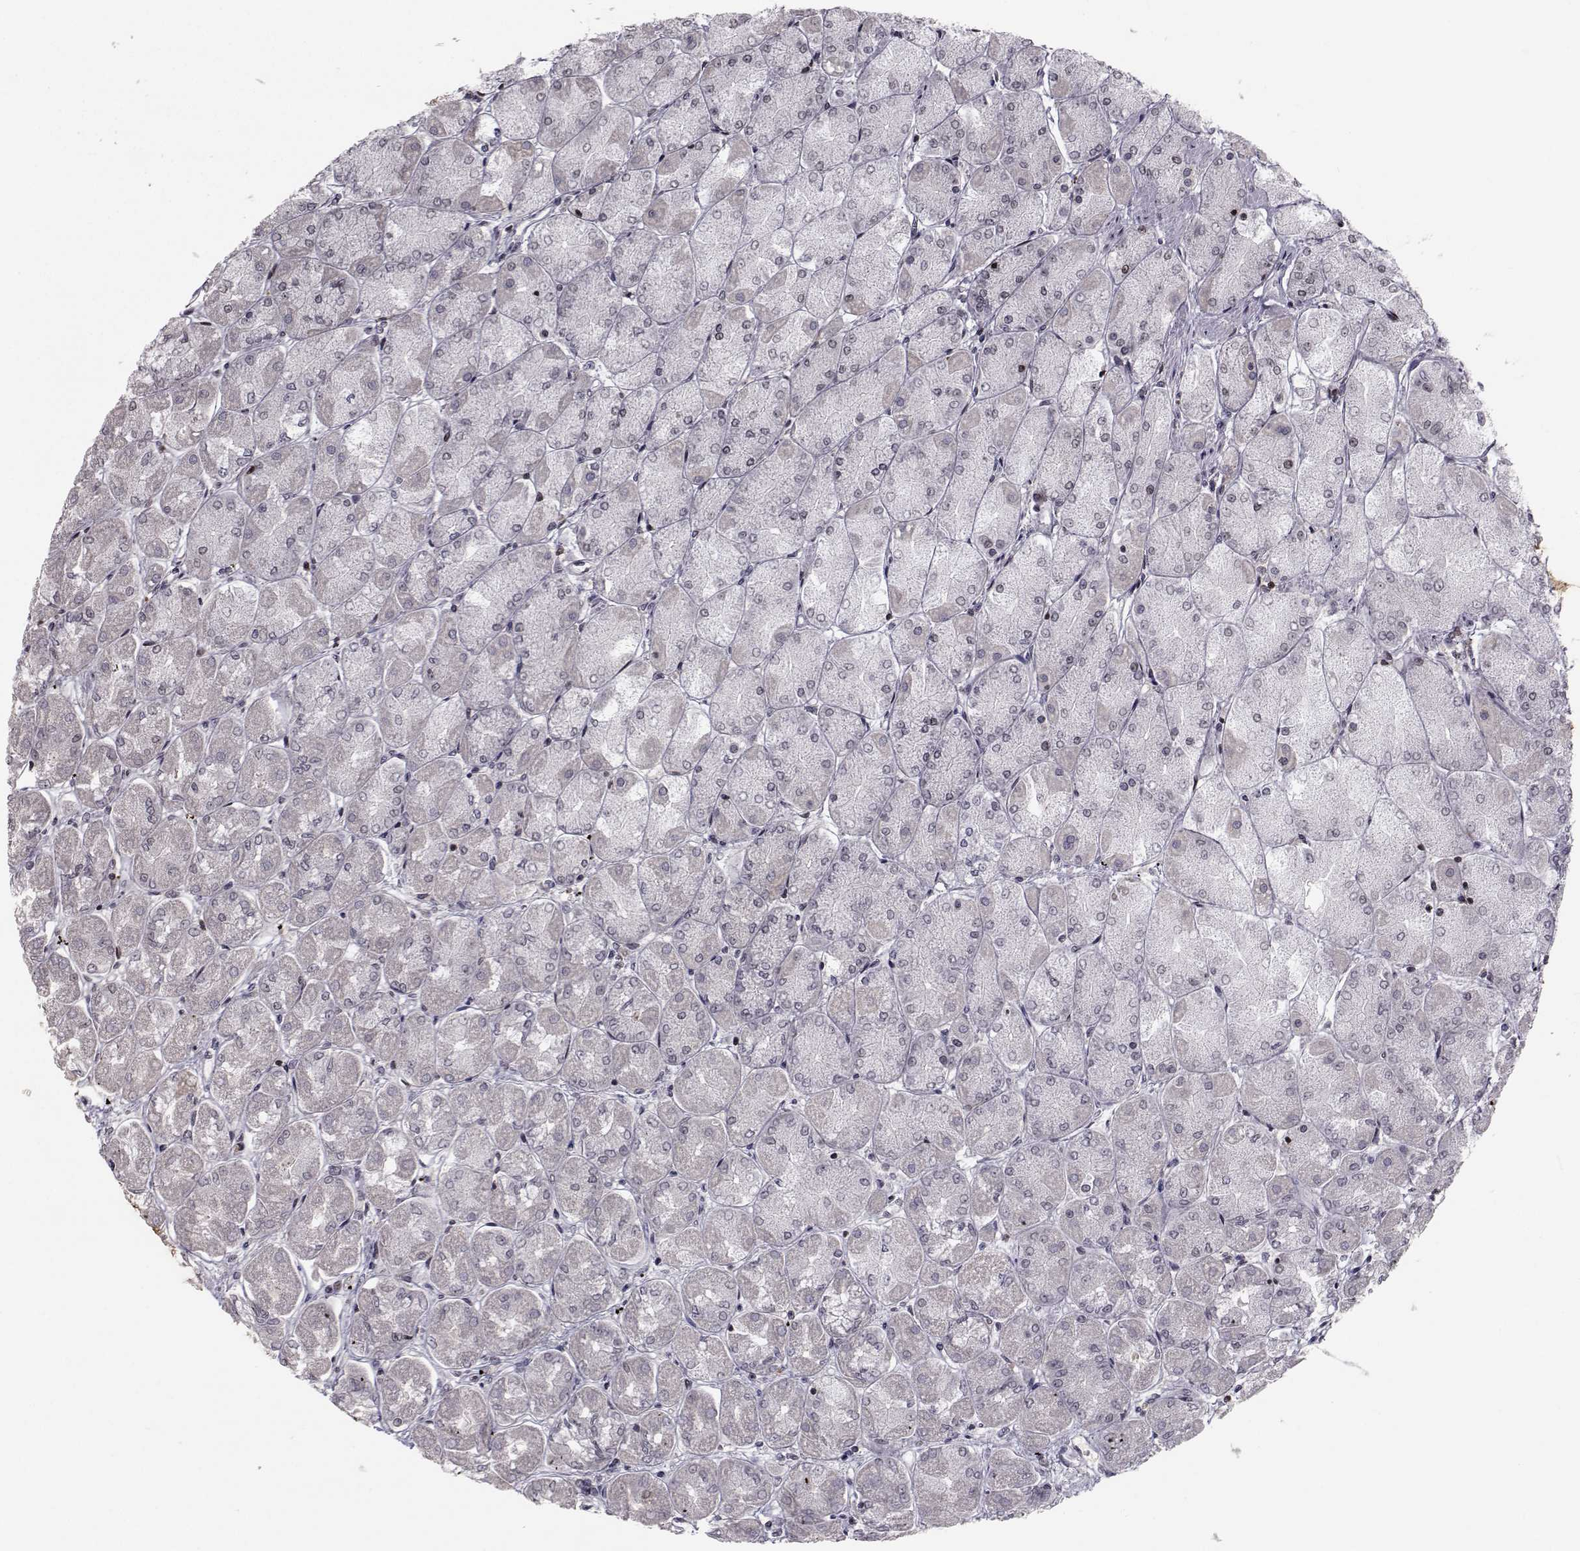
{"staining": {"intensity": "moderate", "quantity": "<25%", "location": "nuclear"}, "tissue": "stomach", "cell_type": "Glandular cells", "image_type": "normal", "snomed": [{"axis": "morphology", "description": "Normal tissue, NOS"}, {"axis": "topography", "description": "Stomach, upper"}], "caption": "Immunohistochemistry micrograph of unremarkable stomach: human stomach stained using IHC reveals low levels of moderate protein expression localized specifically in the nuclear of glandular cells, appearing as a nuclear brown color.", "gene": "PCP4L1", "patient": {"sex": "male", "age": 60}}